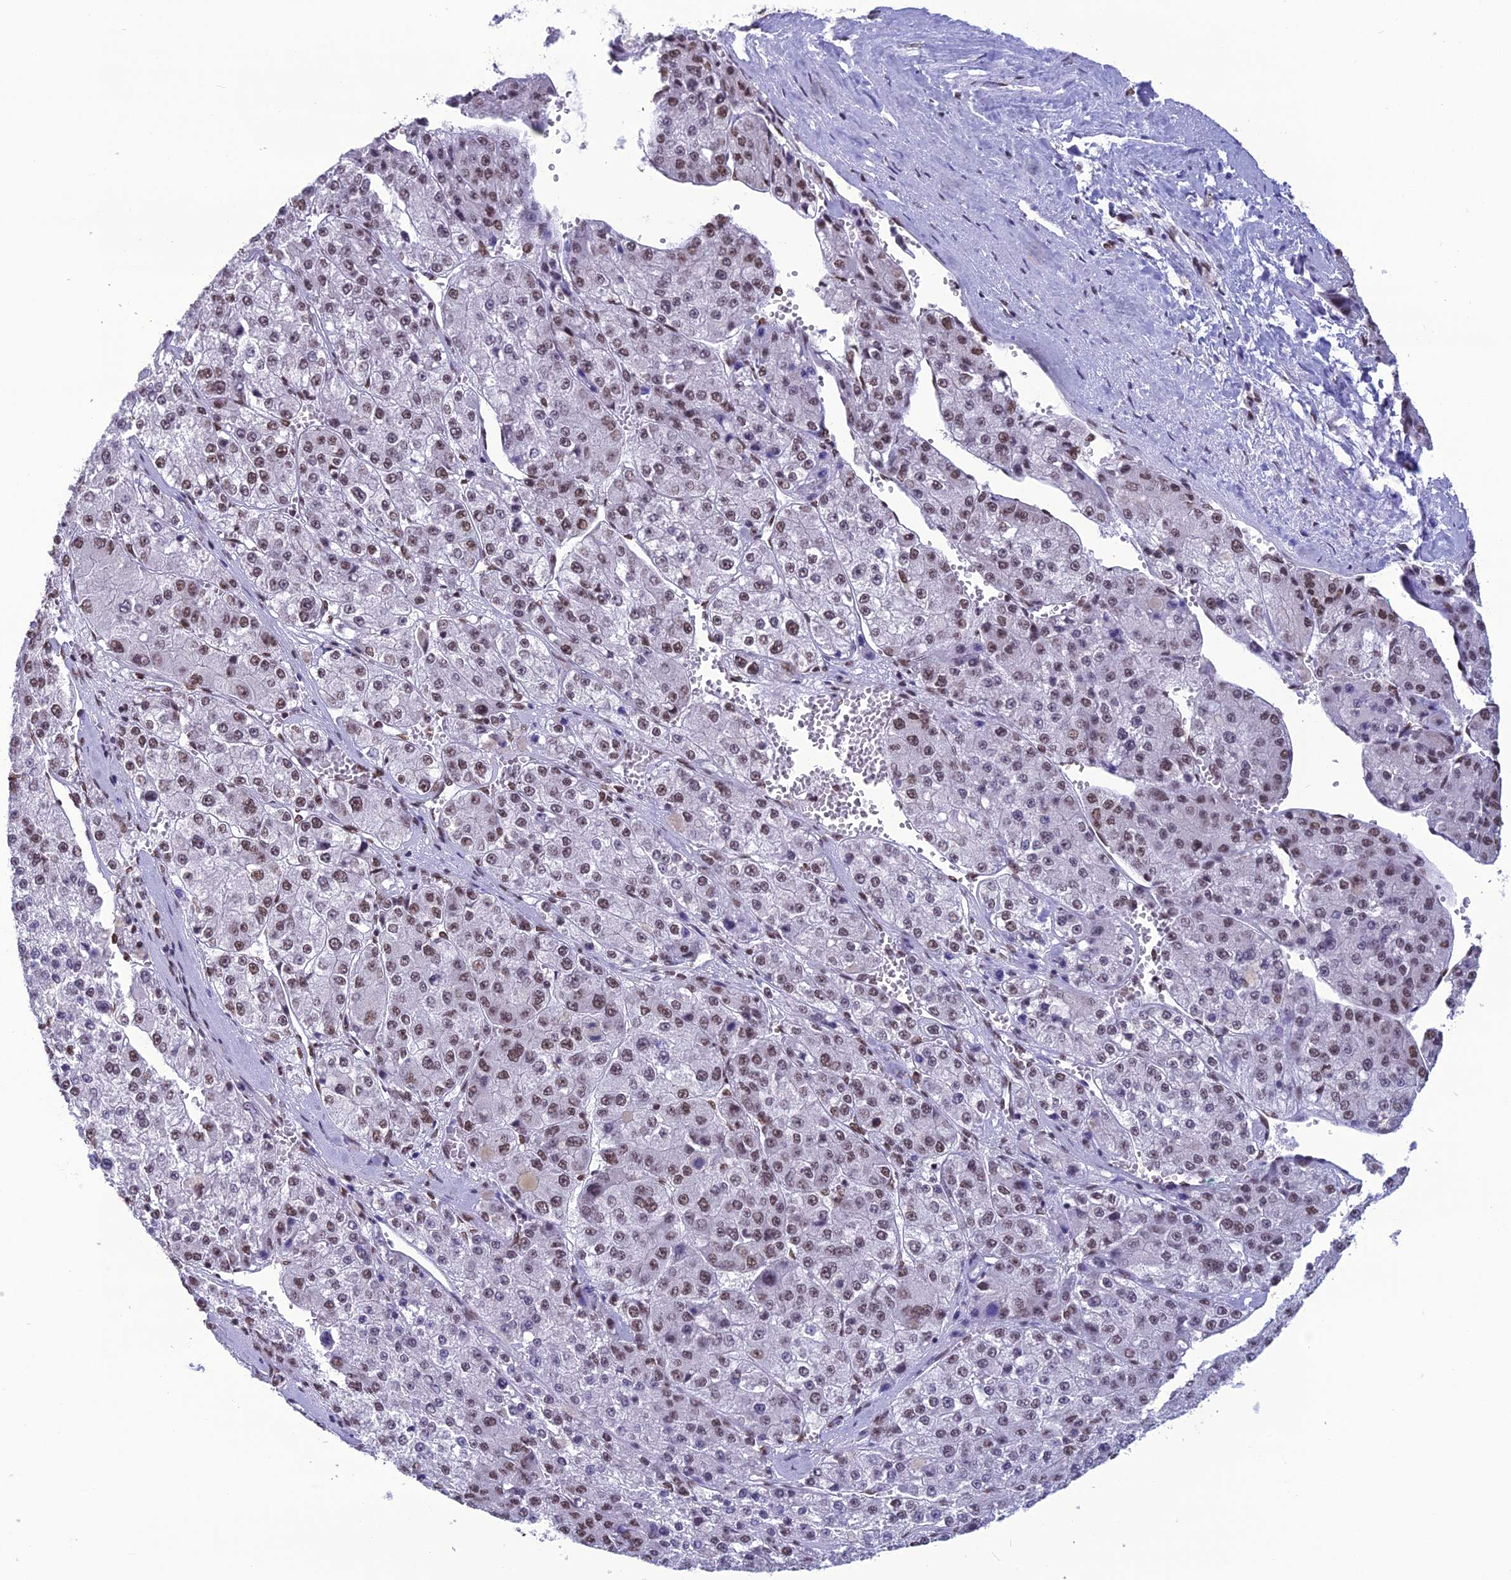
{"staining": {"intensity": "moderate", "quantity": "25%-75%", "location": "nuclear"}, "tissue": "liver cancer", "cell_type": "Tumor cells", "image_type": "cancer", "snomed": [{"axis": "morphology", "description": "Carcinoma, Hepatocellular, NOS"}, {"axis": "topography", "description": "Liver"}], "caption": "This photomicrograph exhibits IHC staining of liver cancer, with medium moderate nuclear staining in approximately 25%-75% of tumor cells.", "gene": "PRAMEF12", "patient": {"sex": "female", "age": 73}}